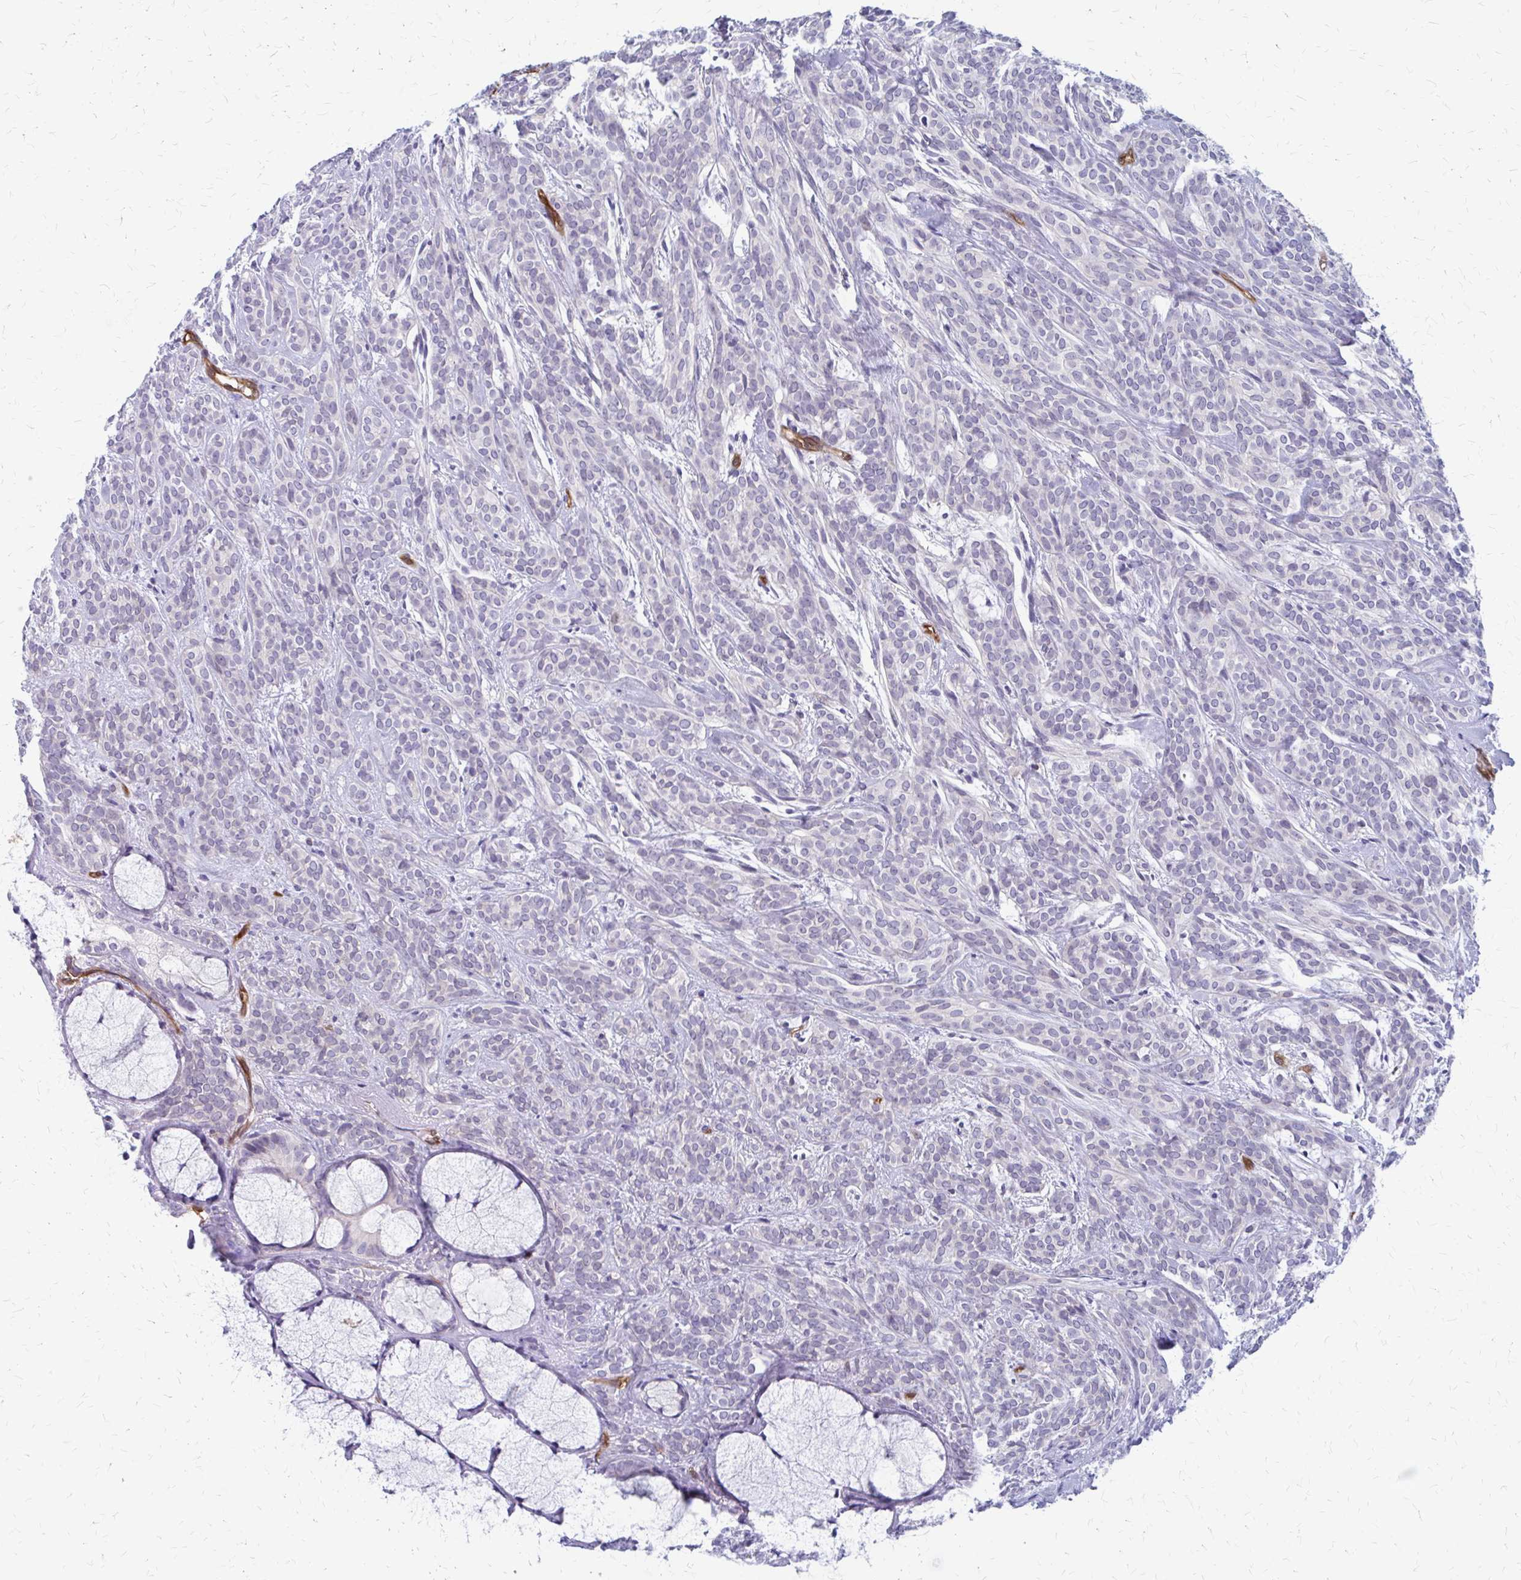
{"staining": {"intensity": "negative", "quantity": "none", "location": "none"}, "tissue": "head and neck cancer", "cell_type": "Tumor cells", "image_type": "cancer", "snomed": [{"axis": "morphology", "description": "Adenocarcinoma, NOS"}, {"axis": "topography", "description": "Head-Neck"}], "caption": "IHC photomicrograph of neoplastic tissue: adenocarcinoma (head and neck) stained with DAB (3,3'-diaminobenzidine) reveals no significant protein expression in tumor cells. The staining is performed using DAB (3,3'-diaminobenzidine) brown chromogen with nuclei counter-stained in using hematoxylin.", "gene": "CLIC2", "patient": {"sex": "female", "age": 57}}